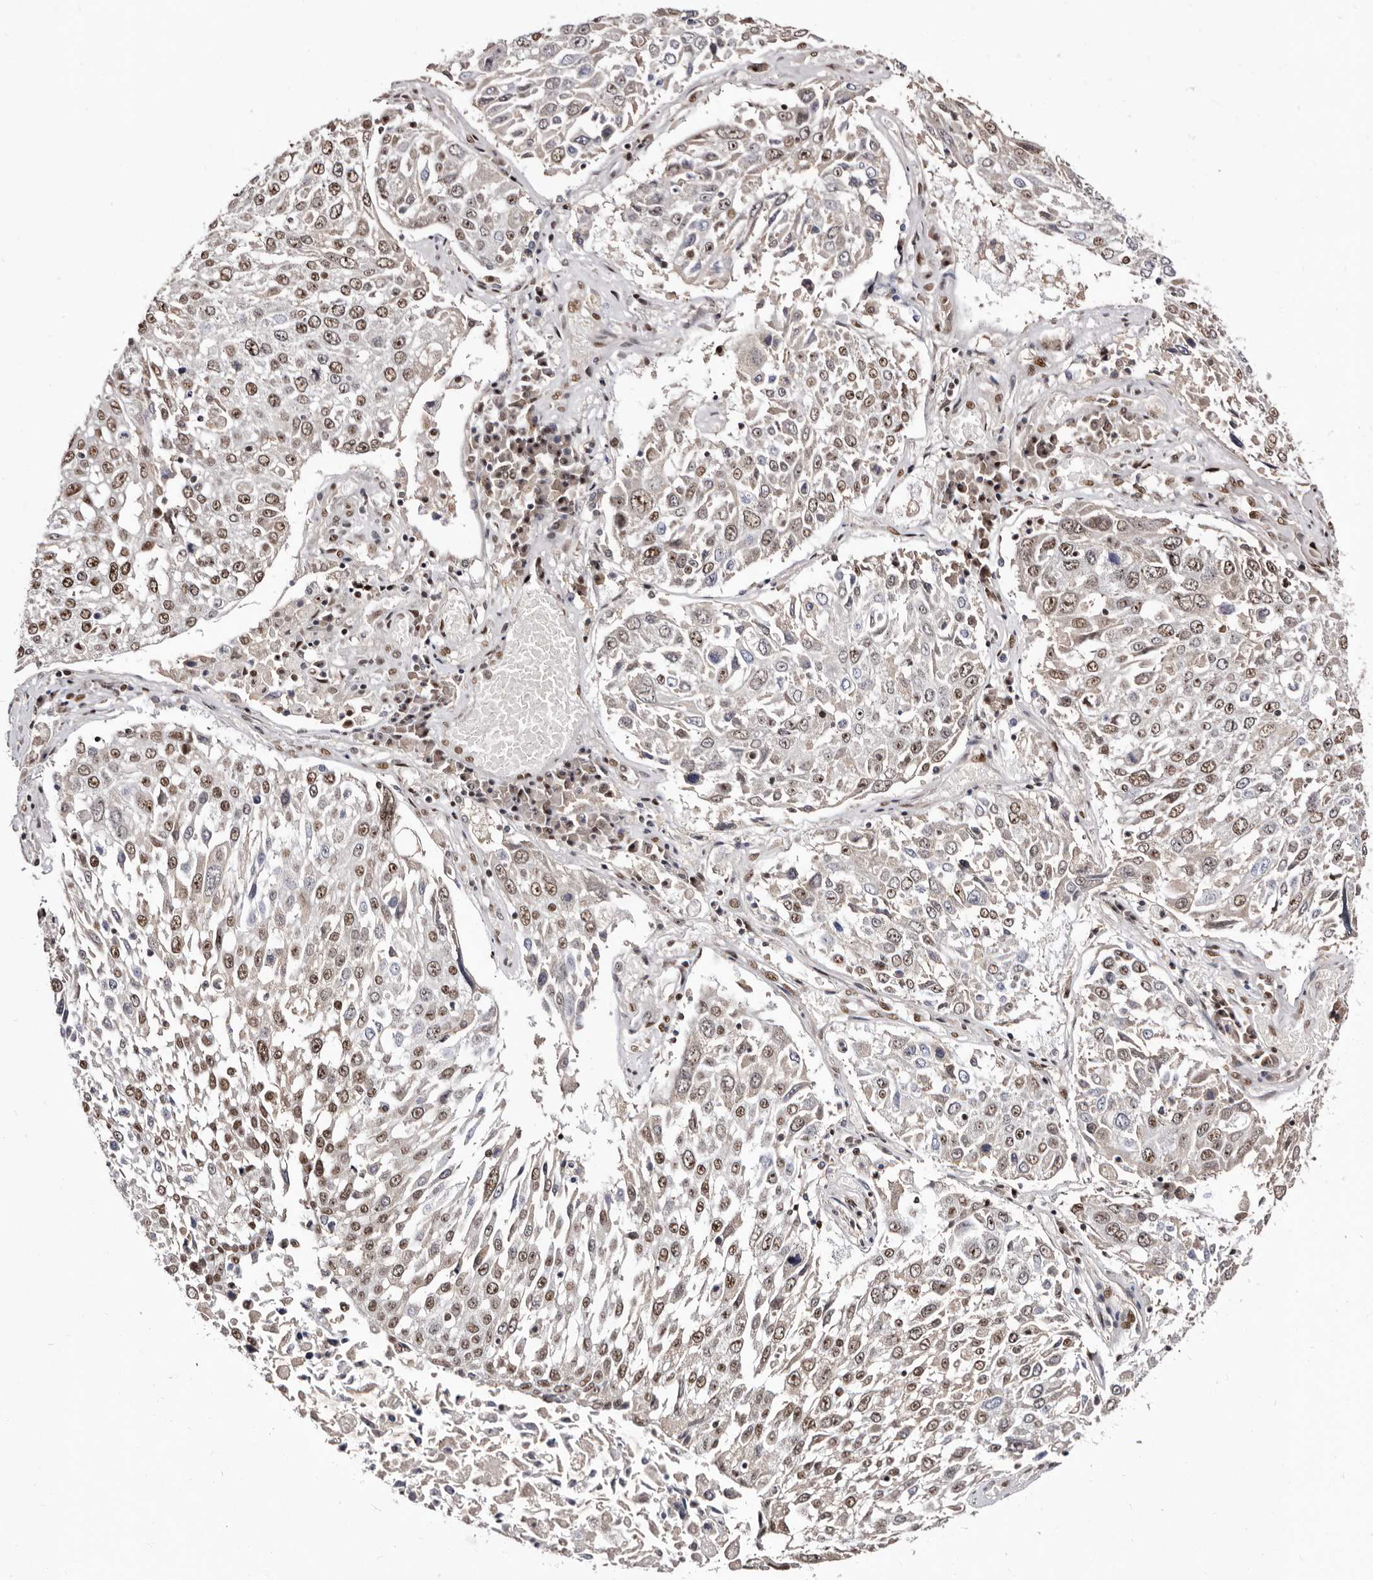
{"staining": {"intensity": "weak", "quantity": ">75%", "location": "nuclear"}, "tissue": "lung cancer", "cell_type": "Tumor cells", "image_type": "cancer", "snomed": [{"axis": "morphology", "description": "Squamous cell carcinoma, NOS"}, {"axis": "topography", "description": "Lung"}], "caption": "Immunohistochemical staining of human lung cancer (squamous cell carcinoma) reveals low levels of weak nuclear protein expression in about >75% of tumor cells.", "gene": "ANAPC11", "patient": {"sex": "male", "age": 65}}